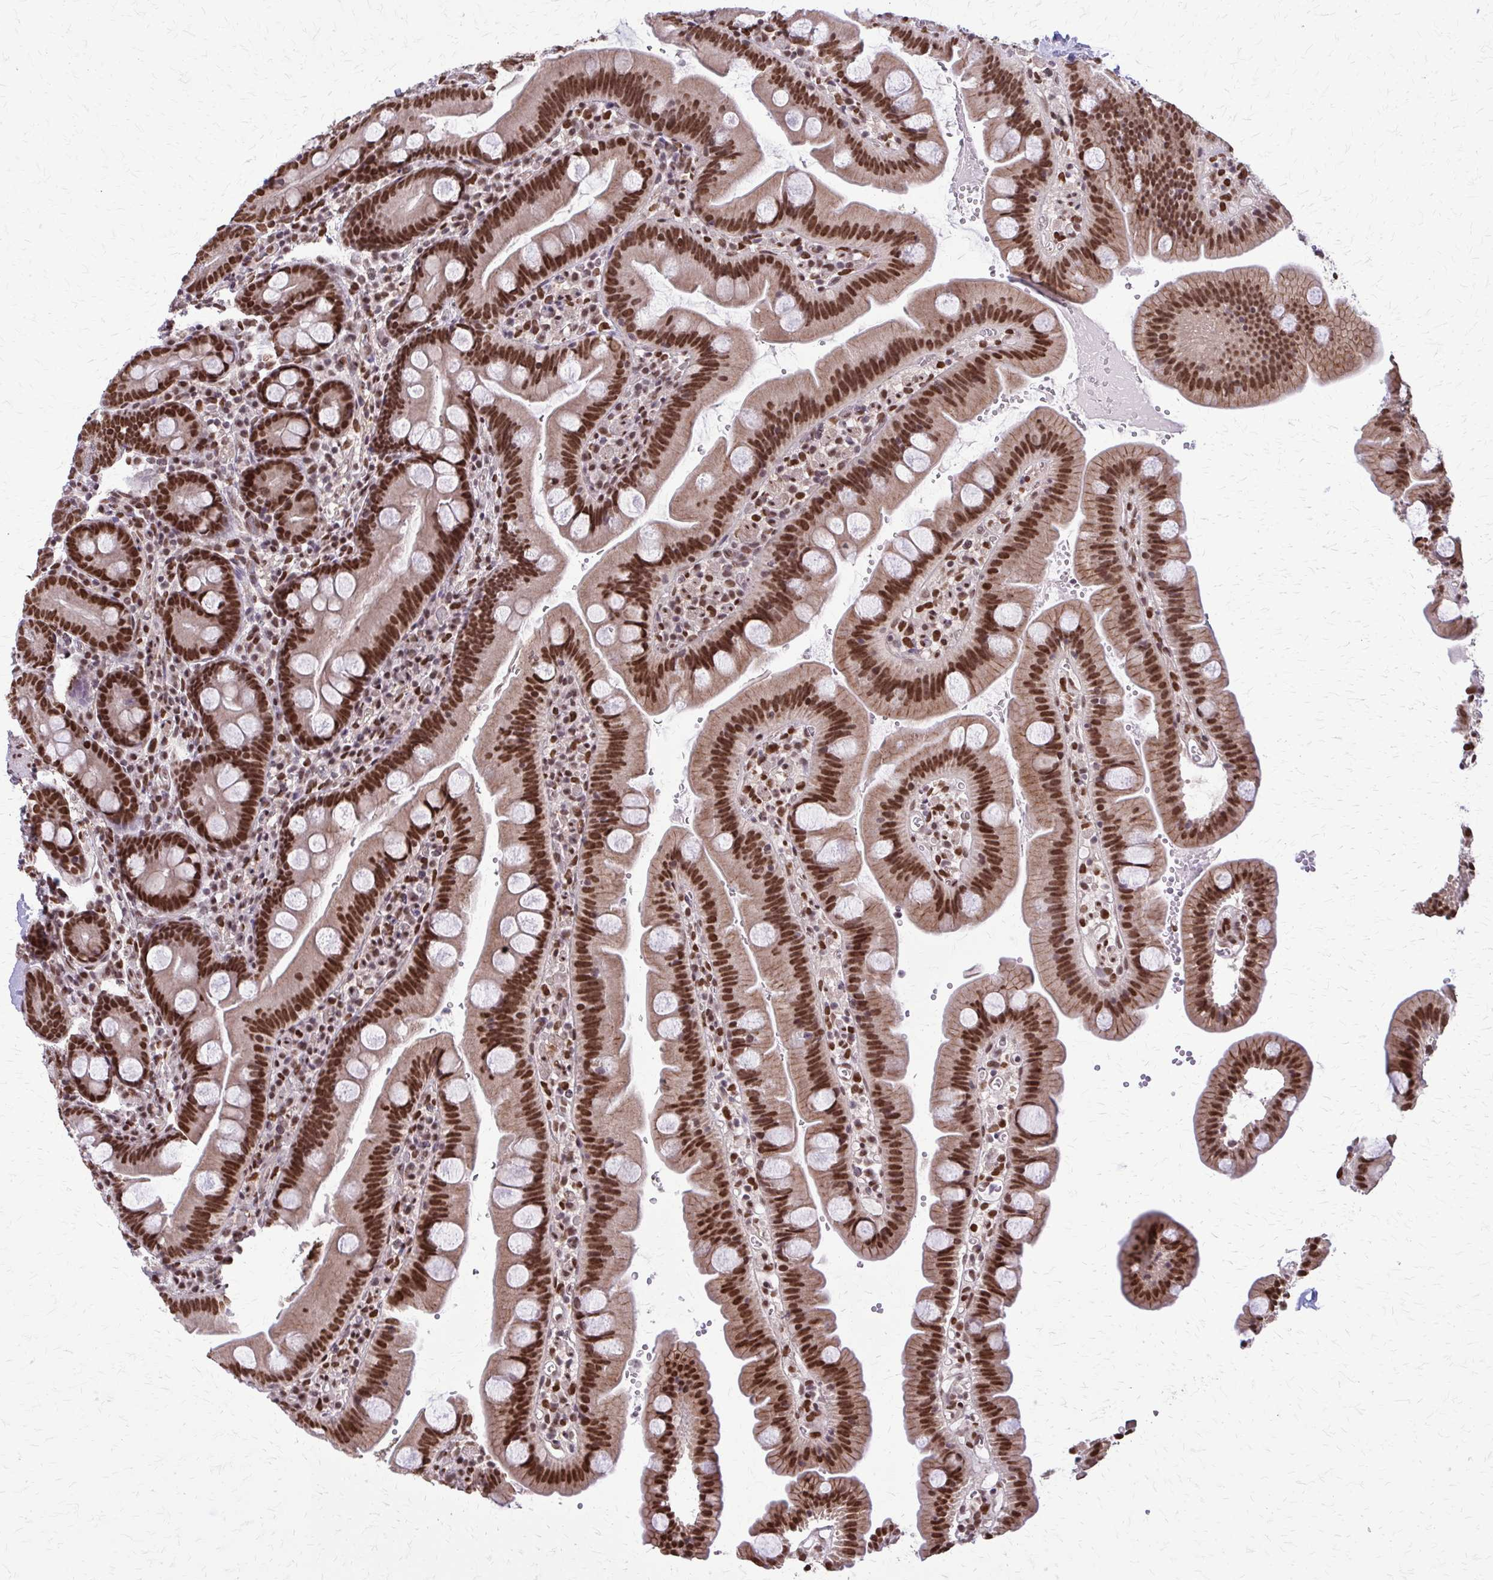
{"staining": {"intensity": "strong", "quantity": ">75%", "location": "nuclear"}, "tissue": "small intestine", "cell_type": "Glandular cells", "image_type": "normal", "snomed": [{"axis": "morphology", "description": "Normal tissue, NOS"}, {"axis": "topography", "description": "Small intestine"}], "caption": "Immunohistochemical staining of normal human small intestine reveals high levels of strong nuclear expression in approximately >75% of glandular cells. The staining was performed using DAB (3,3'-diaminobenzidine), with brown indicating positive protein expression. Nuclei are stained blue with hematoxylin.", "gene": "TTF1", "patient": {"sex": "female", "age": 68}}